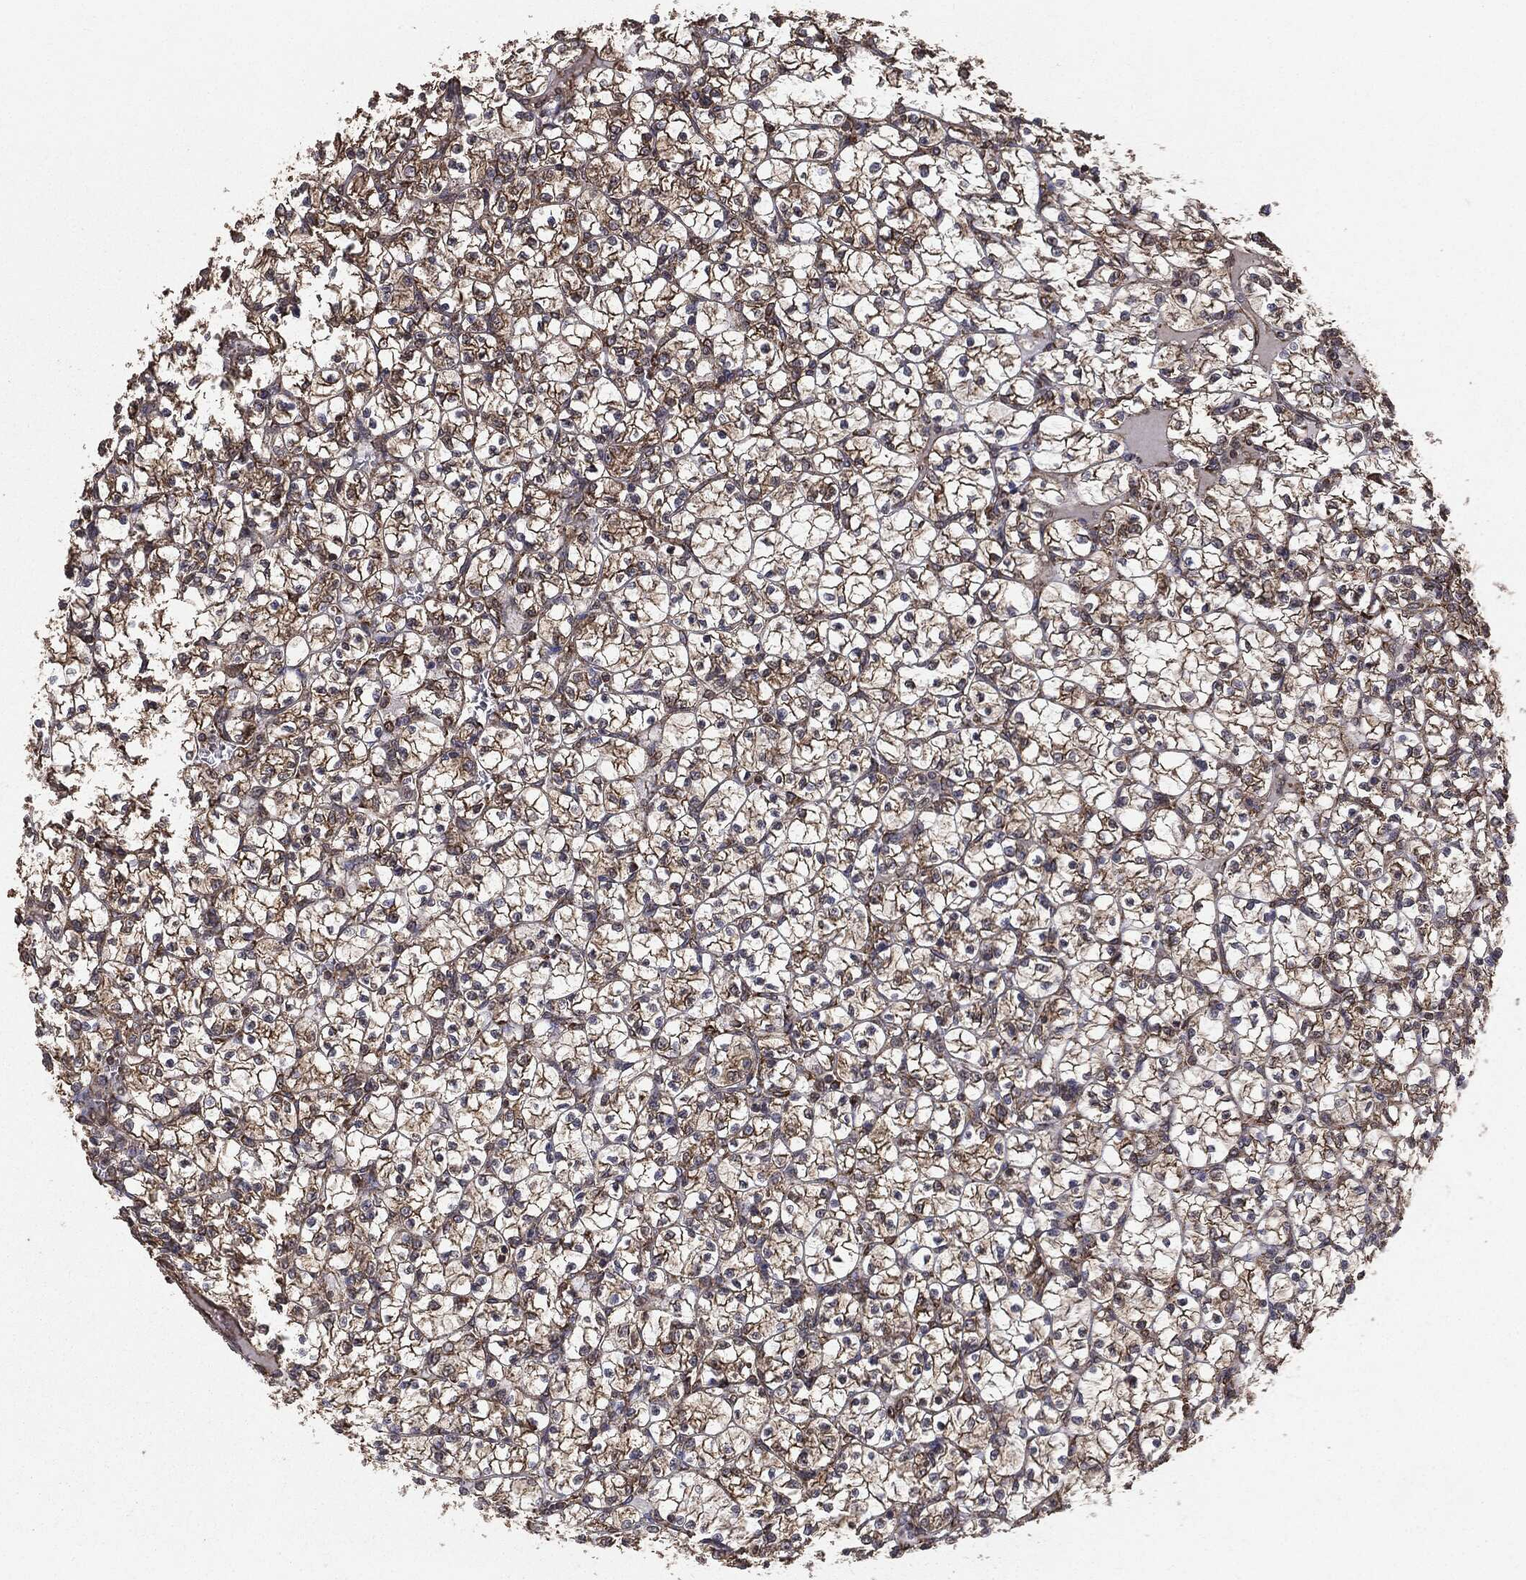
{"staining": {"intensity": "moderate", "quantity": ">75%", "location": "cytoplasmic/membranous"}, "tissue": "renal cancer", "cell_type": "Tumor cells", "image_type": "cancer", "snomed": [{"axis": "morphology", "description": "Adenocarcinoma, NOS"}, {"axis": "topography", "description": "Kidney"}], "caption": "Renal cancer (adenocarcinoma) stained with a brown dye exhibits moderate cytoplasmic/membranous positive expression in about >75% of tumor cells.", "gene": "MTOR", "patient": {"sex": "female", "age": 89}}